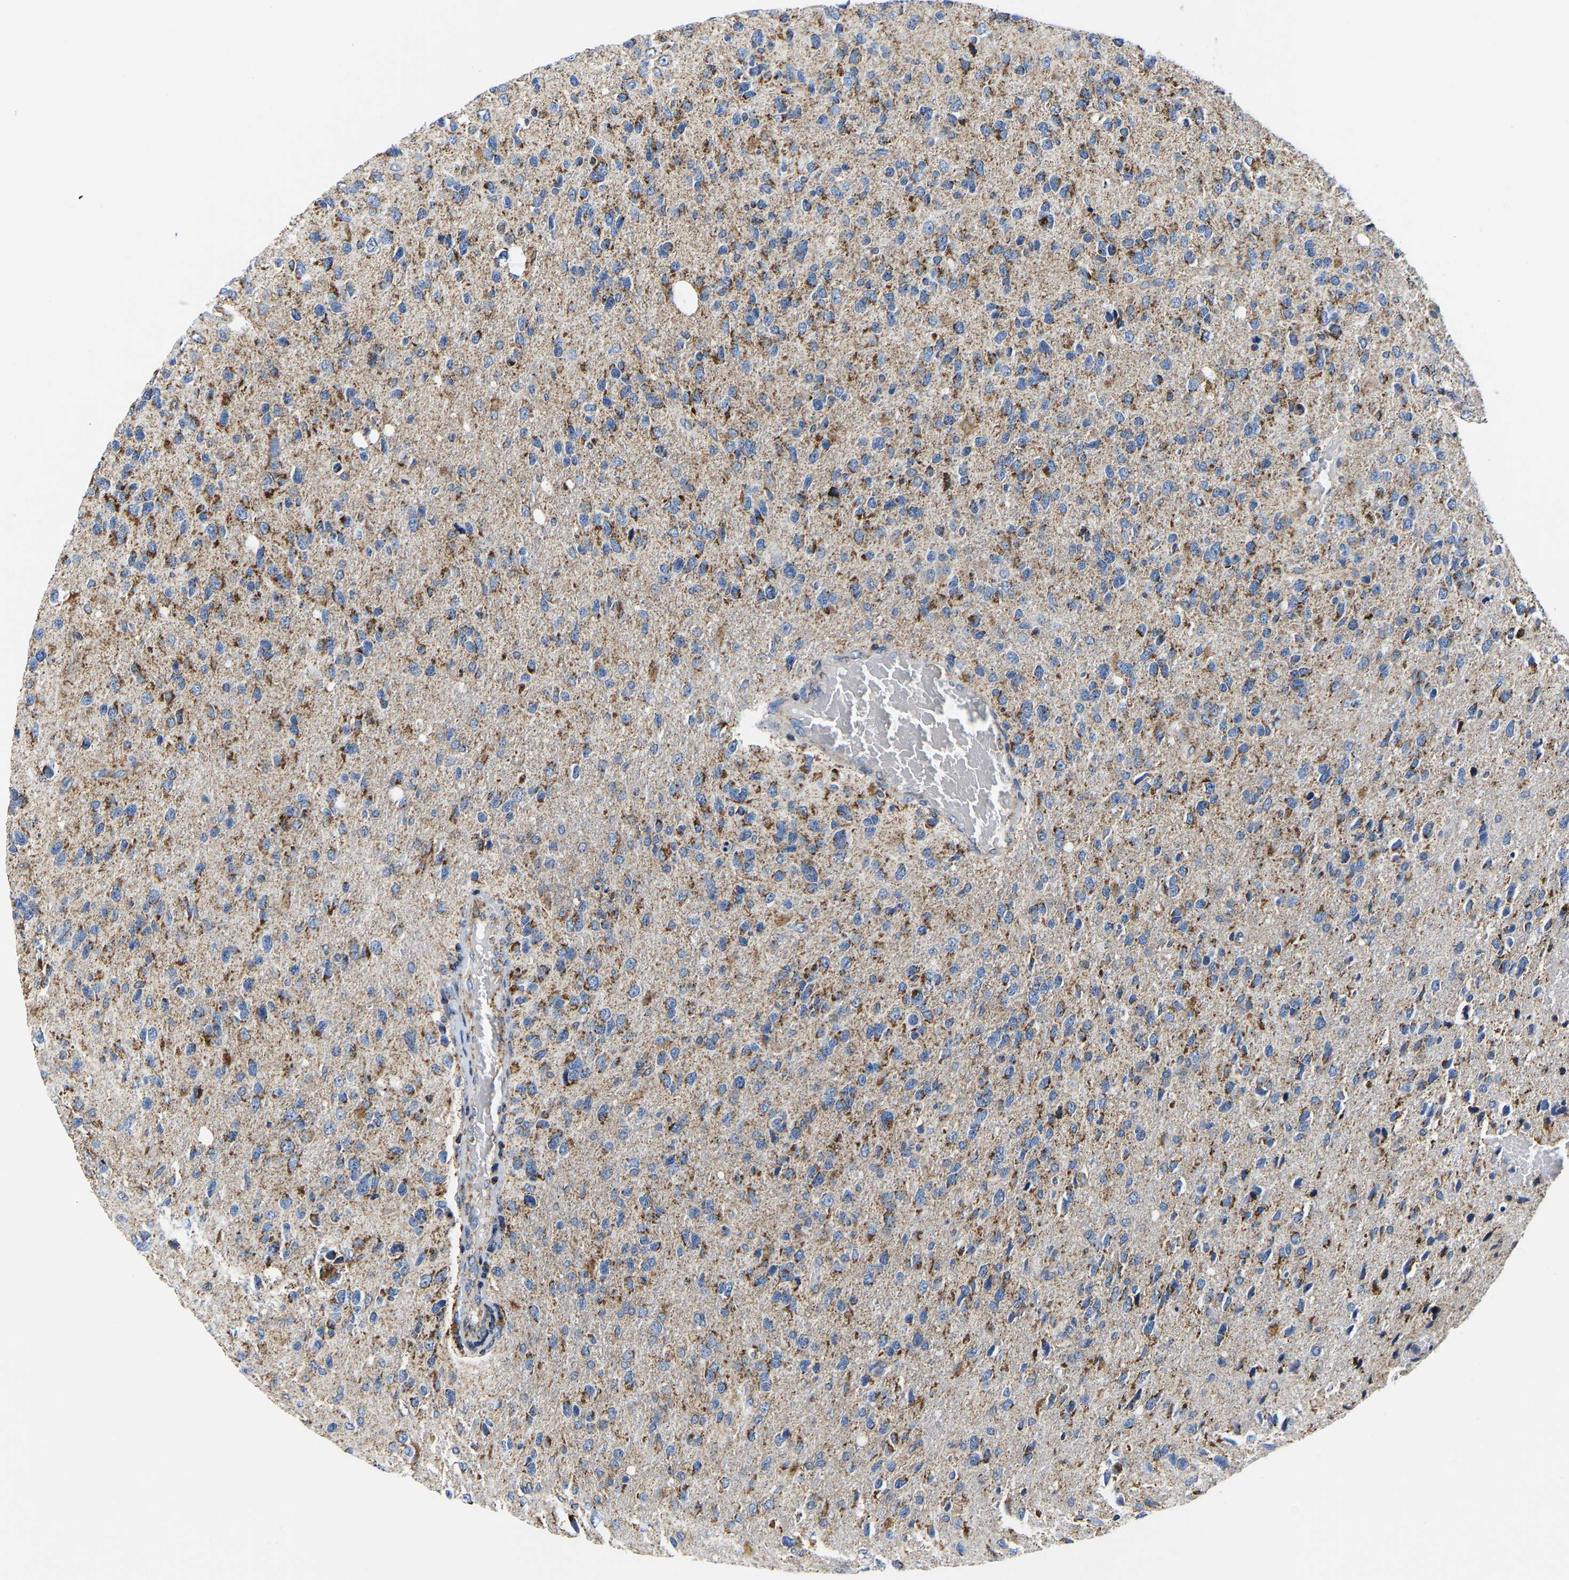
{"staining": {"intensity": "moderate", "quantity": "25%-75%", "location": "cytoplasmic/membranous"}, "tissue": "glioma", "cell_type": "Tumor cells", "image_type": "cancer", "snomed": [{"axis": "morphology", "description": "Glioma, malignant, High grade"}, {"axis": "topography", "description": "Brain"}], "caption": "Immunohistochemical staining of malignant glioma (high-grade) exhibits medium levels of moderate cytoplasmic/membranous protein expression in about 25%-75% of tumor cells. The staining was performed using DAB to visualize the protein expression in brown, while the nuclei were stained in blue with hematoxylin (Magnification: 20x).", "gene": "SFXN1", "patient": {"sex": "female", "age": 58}}